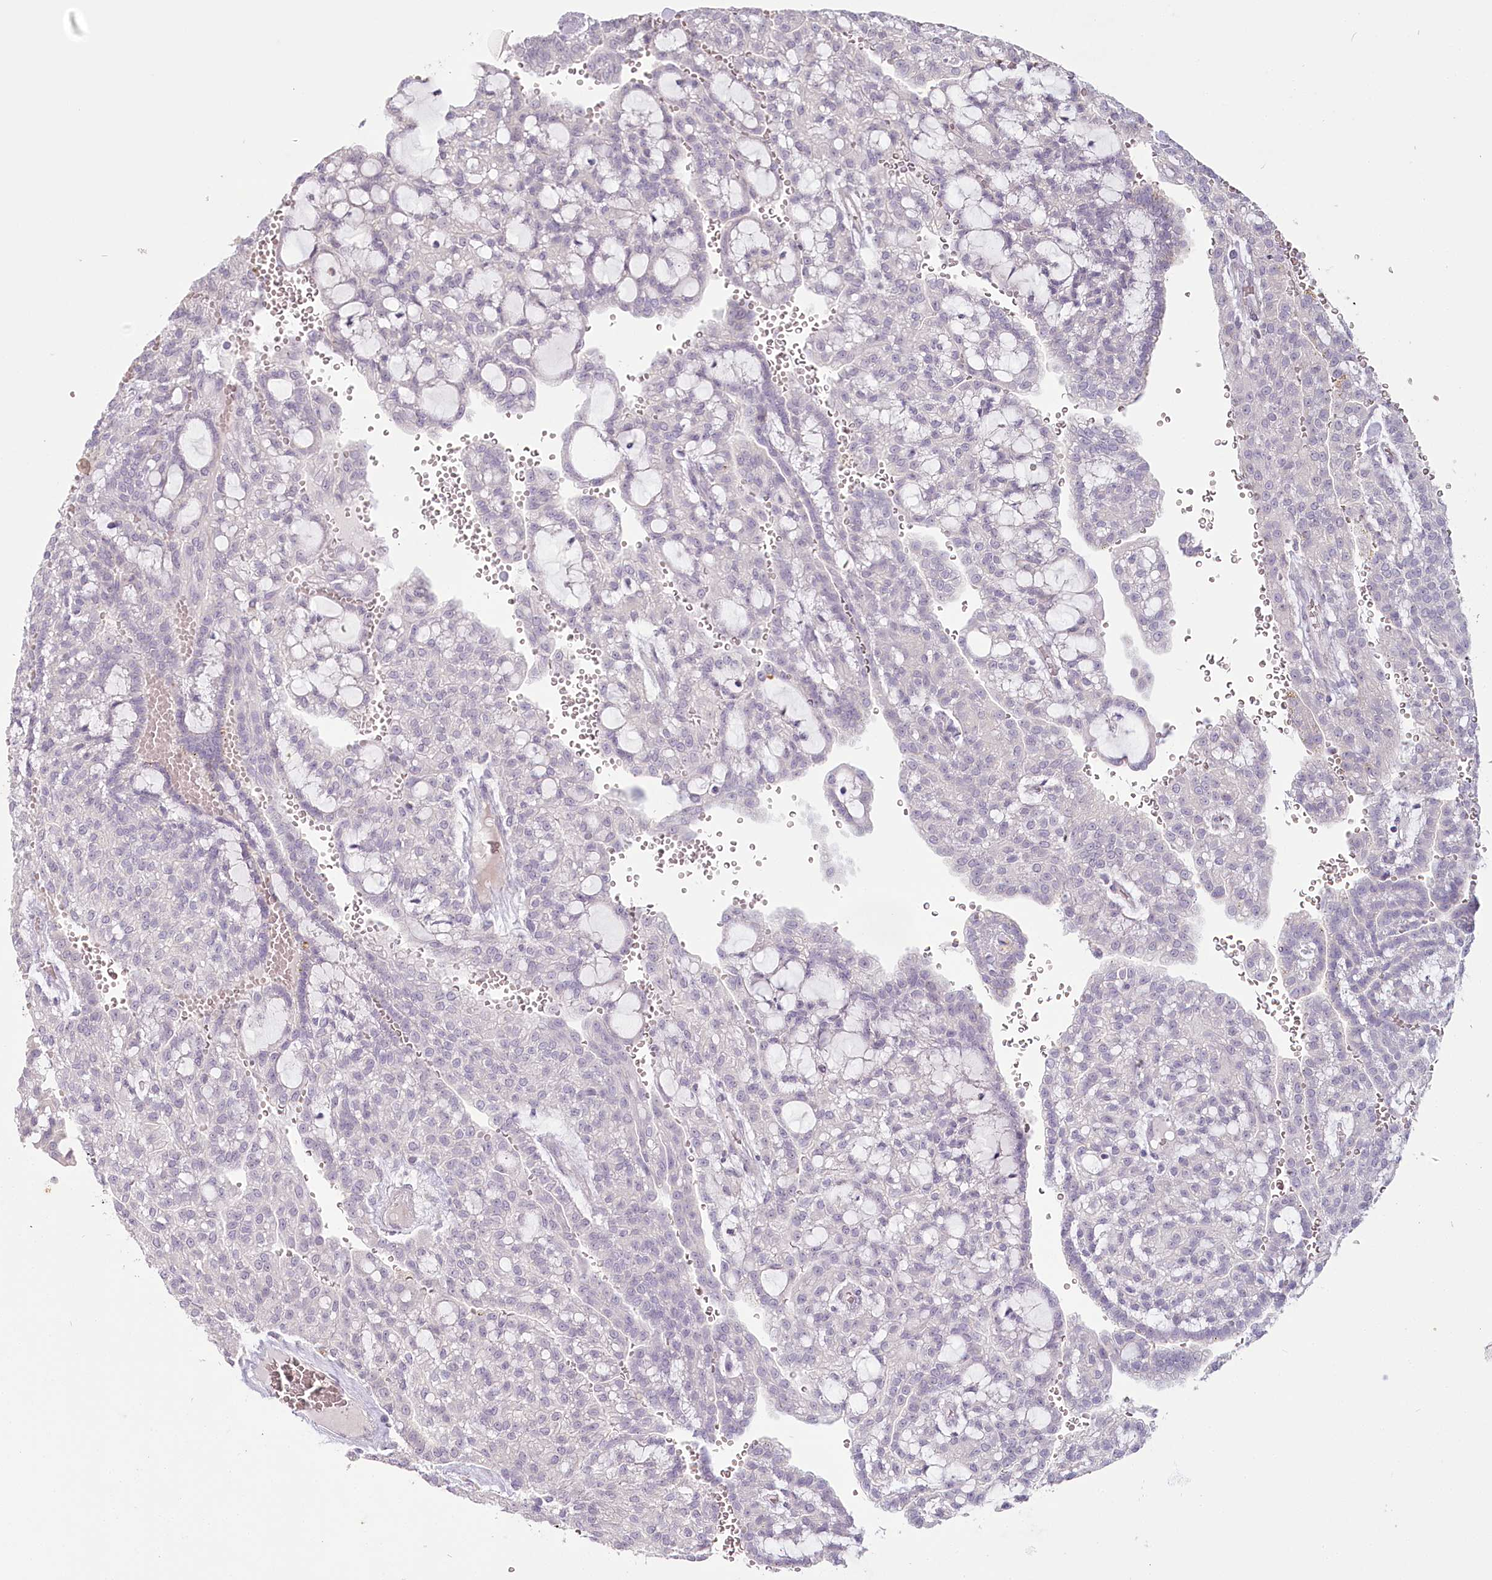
{"staining": {"intensity": "negative", "quantity": "none", "location": "none"}, "tissue": "renal cancer", "cell_type": "Tumor cells", "image_type": "cancer", "snomed": [{"axis": "morphology", "description": "Adenocarcinoma, NOS"}, {"axis": "topography", "description": "Kidney"}], "caption": "Renal cancer was stained to show a protein in brown. There is no significant expression in tumor cells.", "gene": "USP11", "patient": {"sex": "male", "age": 63}}